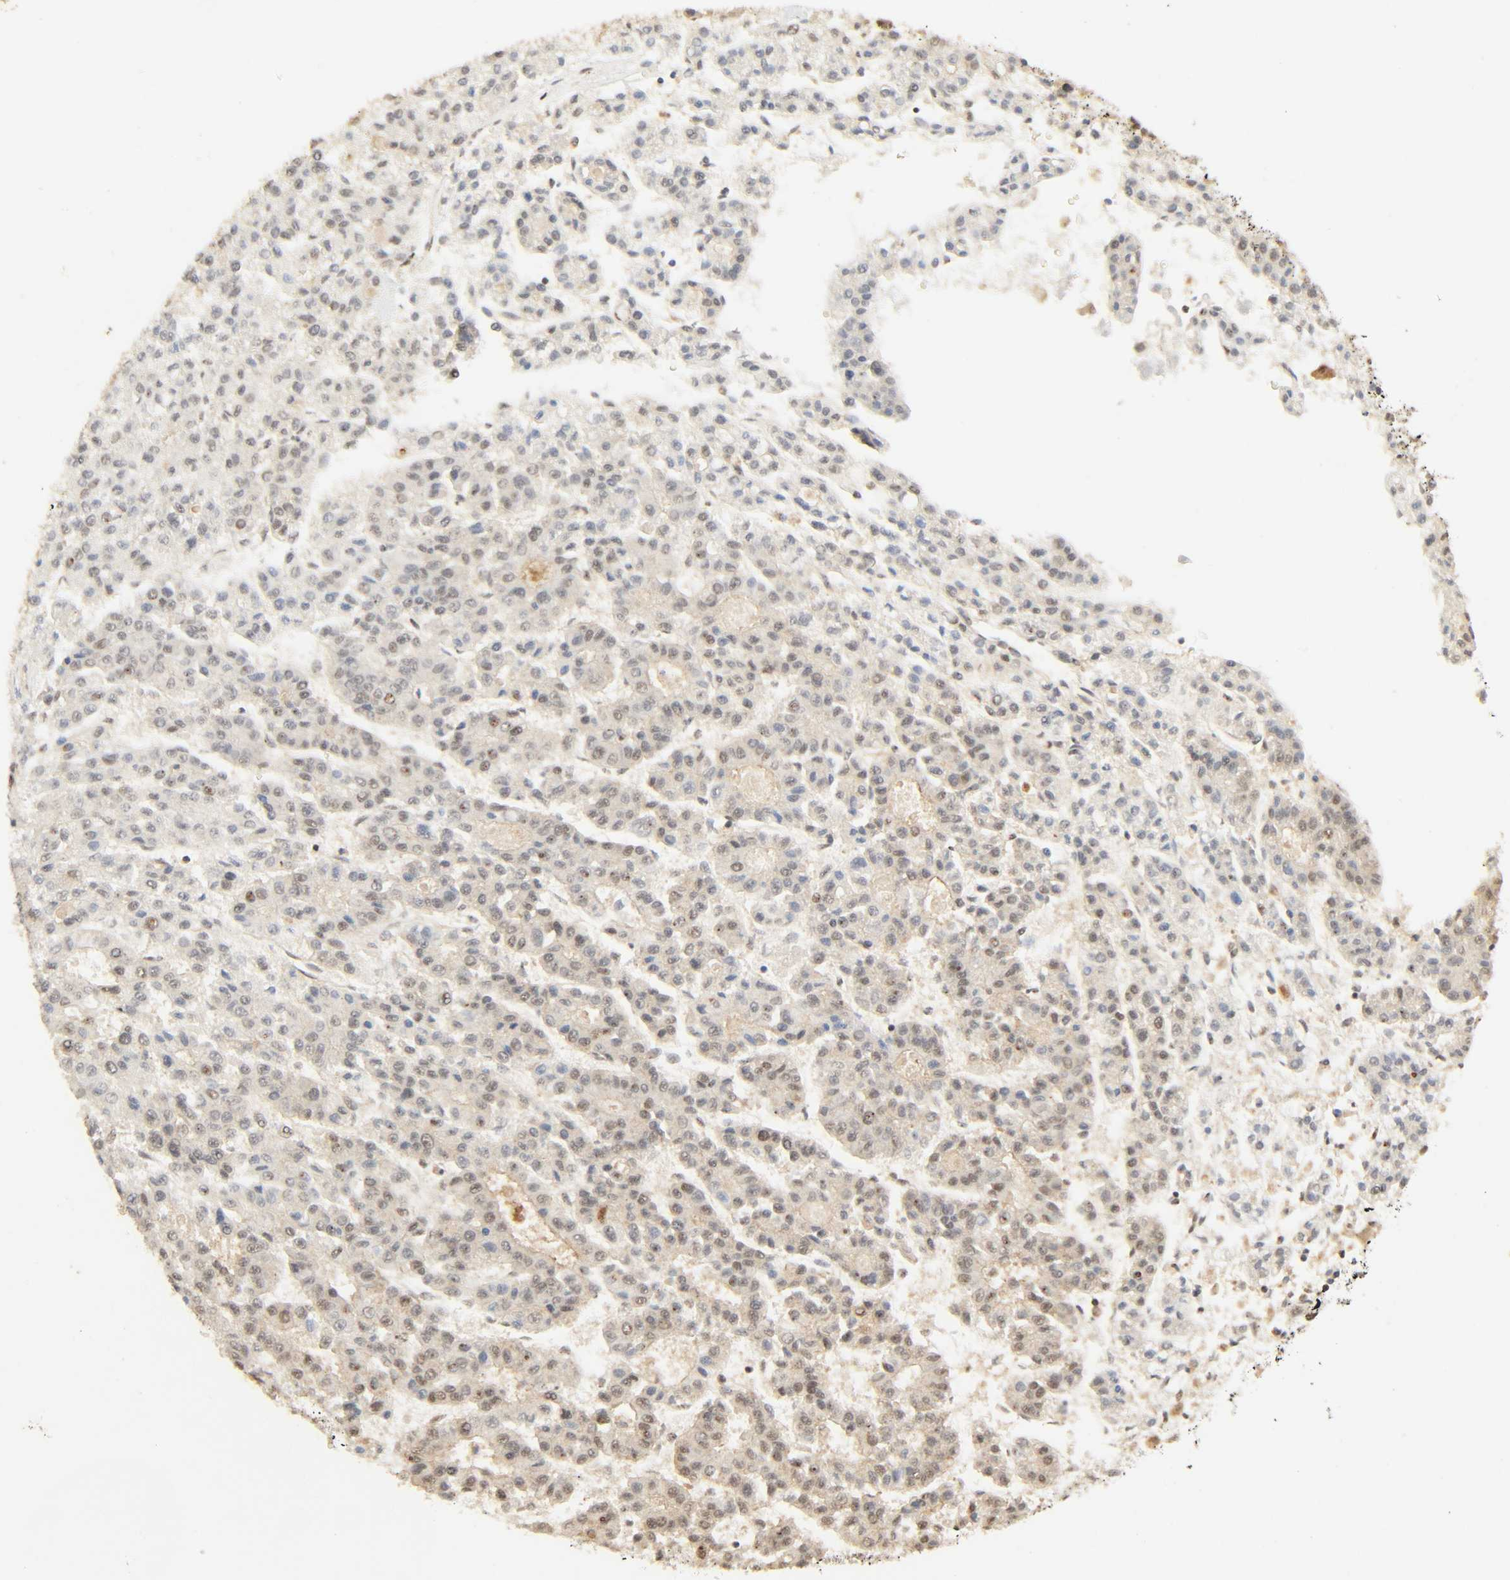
{"staining": {"intensity": "moderate", "quantity": "25%-75%", "location": "cytoplasmic/membranous,nuclear"}, "tissue": "liver cancer", "cell_type": "Tumor cells", "image_type": "cancer", "snomed": [{"axis": "morphology", "description": "Carcinoma, Hepatocellular, NOS"}, {"axis": "topography", "description": "Liver"}], "caption": "A photomicrograph showing moderate cytoplasmic/membranous and nuclear staining in about 25%-75% of tumor cells in liver cancer (hepatocellular carcinoma), as visualized by brown immunohistochemical staining.", "gene": "UBC", "patient": {"sex": "male", "age": 70}}